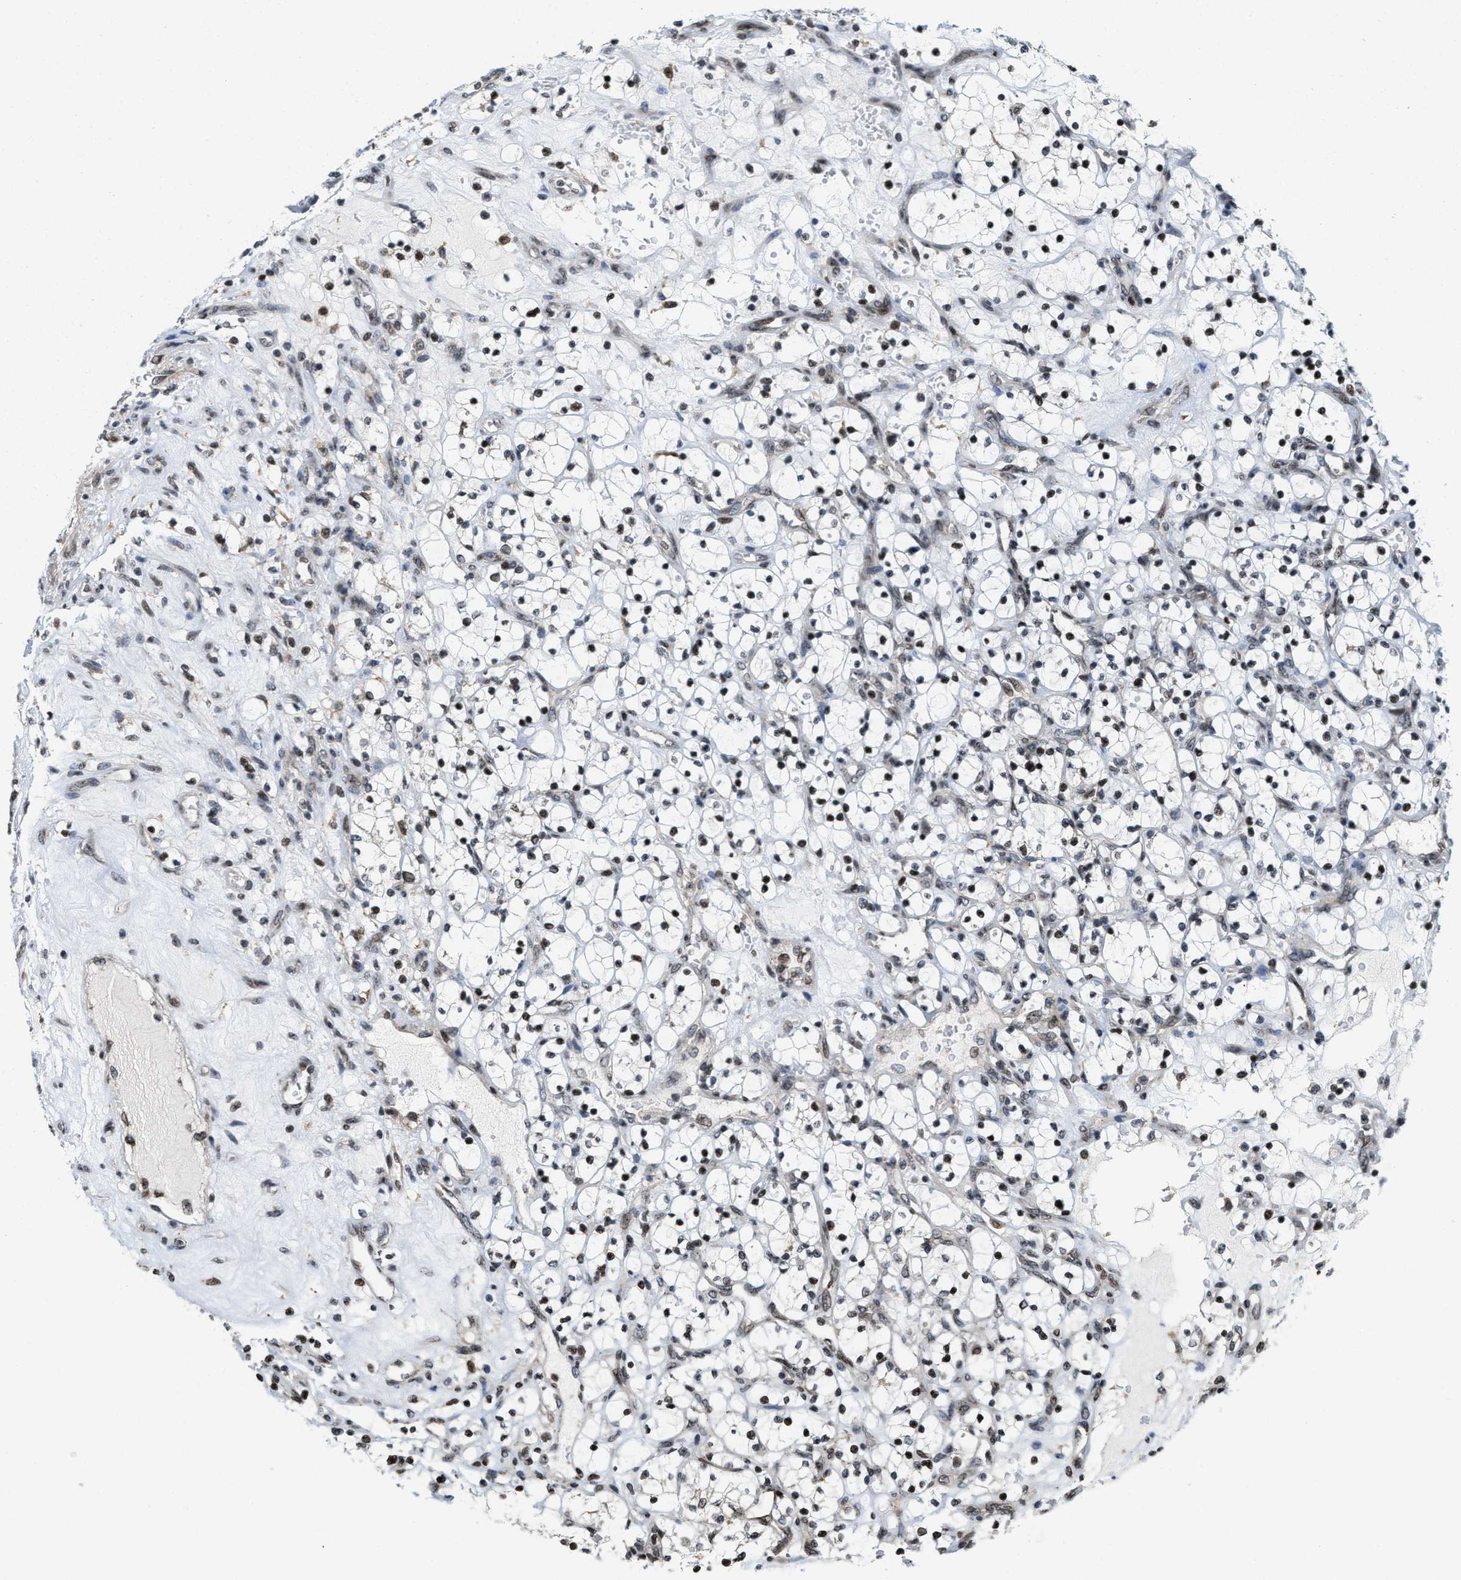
{"staining": {"intensity": "moderate", "quantity": "25%-75%", "location": "nuclear"}, "tissue": "renal cancer", "cell_type": "Tumor cells", "image_type": "cancer", "snomed": [{"axis": "morphology", "description": "Adenocarcinoma, NOS"}, {"axis": "topography", "description": "Kidney"}], "caption": "Renal cancer was stained to show a protein in brown. There is medium levels of moderate nuclear expression in approximately 25%-75% of tumor cells.", "gene": "PDZD2", "patient": {"sex": "female", "age": 69}}